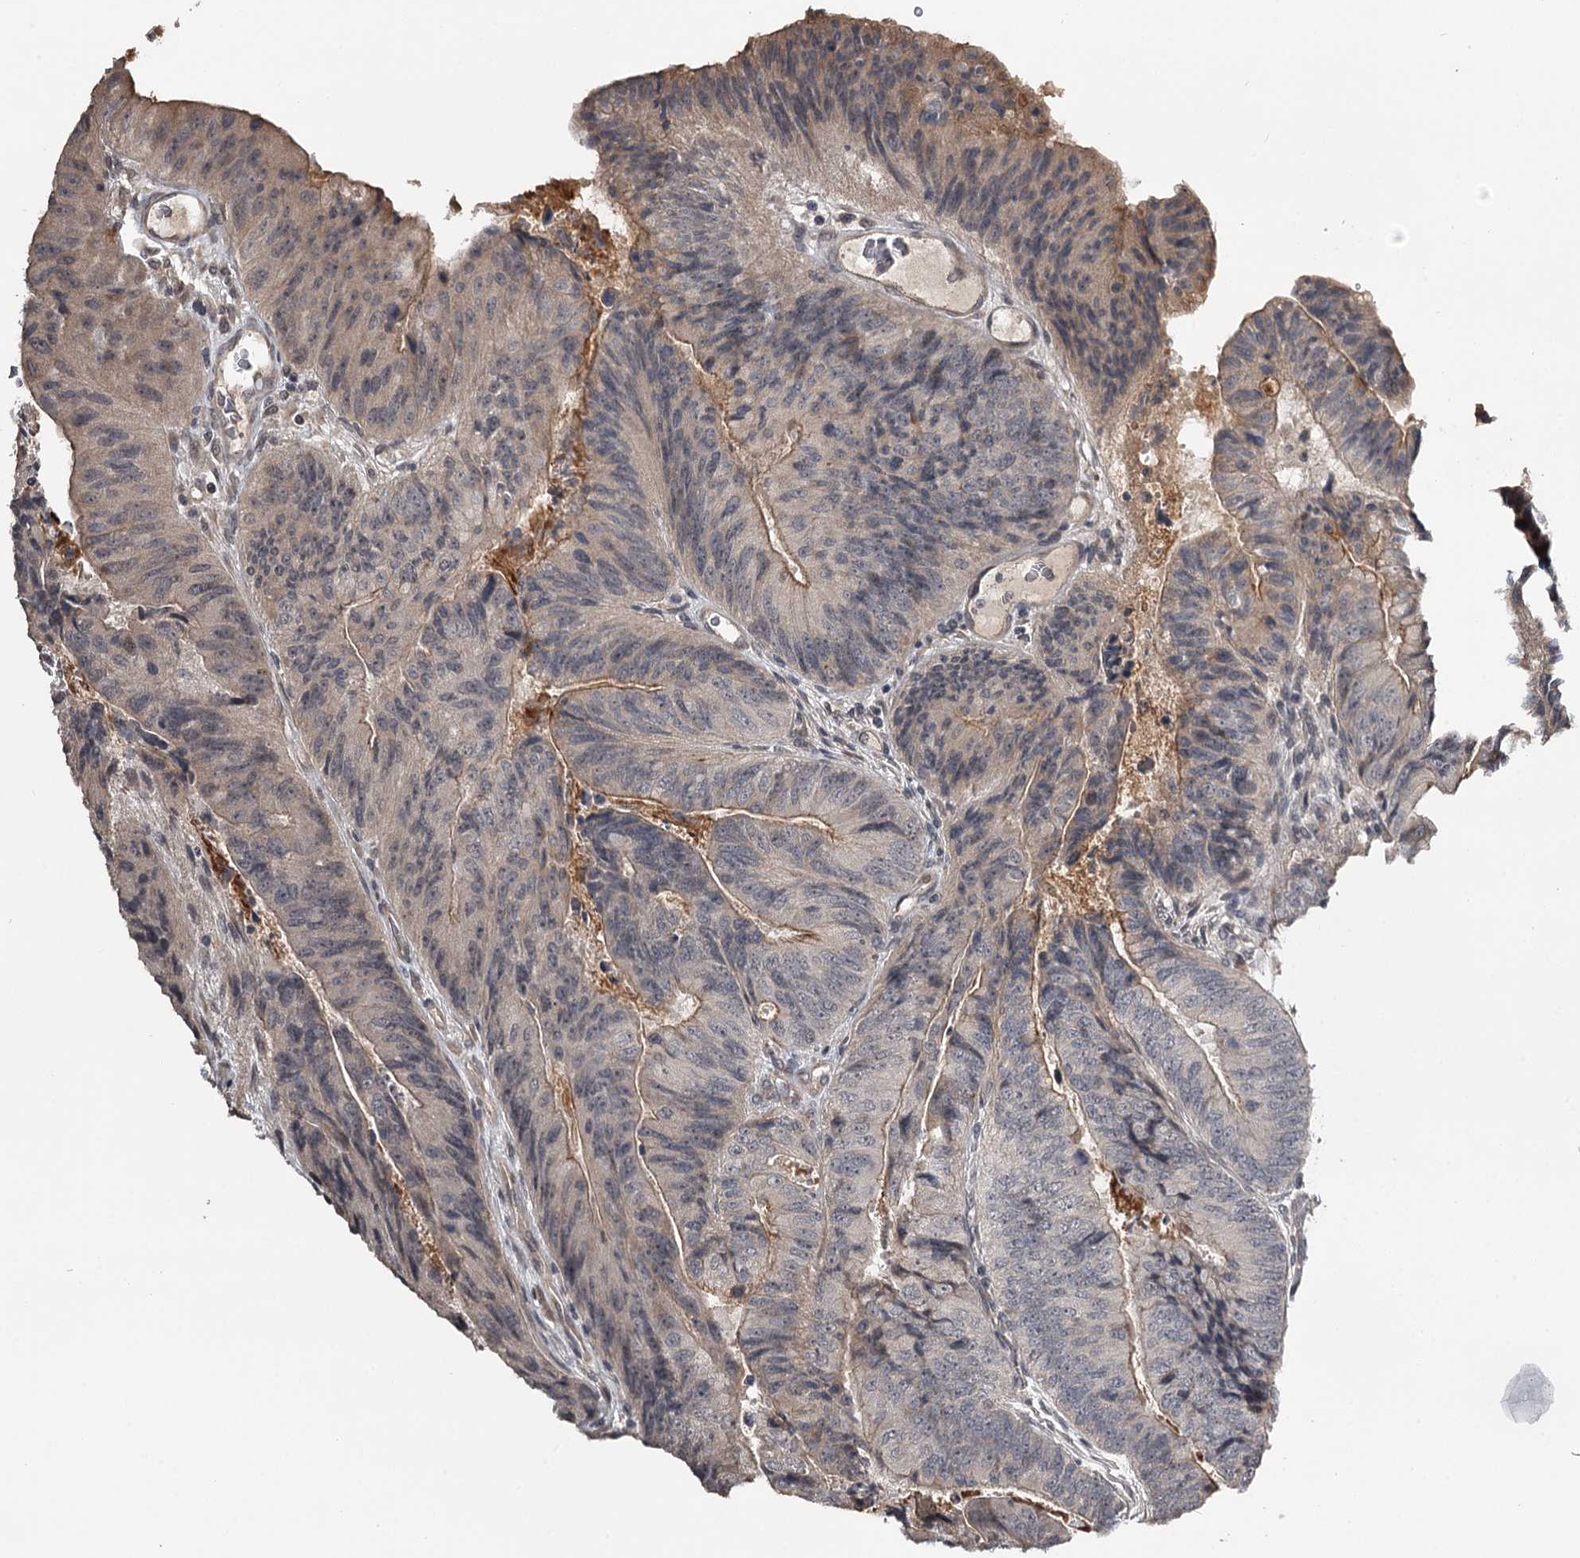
{"staining": {"intensity": "moderate", "quantity": "25%-75%", "location": "cytoplasmic/membranous"}, "tissue": "colorectal cancer", "cell_type": "Tumor cells", "image_type": "cancer", "snomed": [{"axis": "morphology", "description": "Adenocarcinoma, NOS"}, {"axis": "topography", "description": "Colon"}], "caption": "Immunohistochemical staining of colorectal adenocarcinoma demonstrates medium levels of moderate cytoplasmic/membranous protein staining in approximately 25%-75% of tumor cells.", "gene": "CWF19L2", "patient": {"sex": "female", "age": 67}}